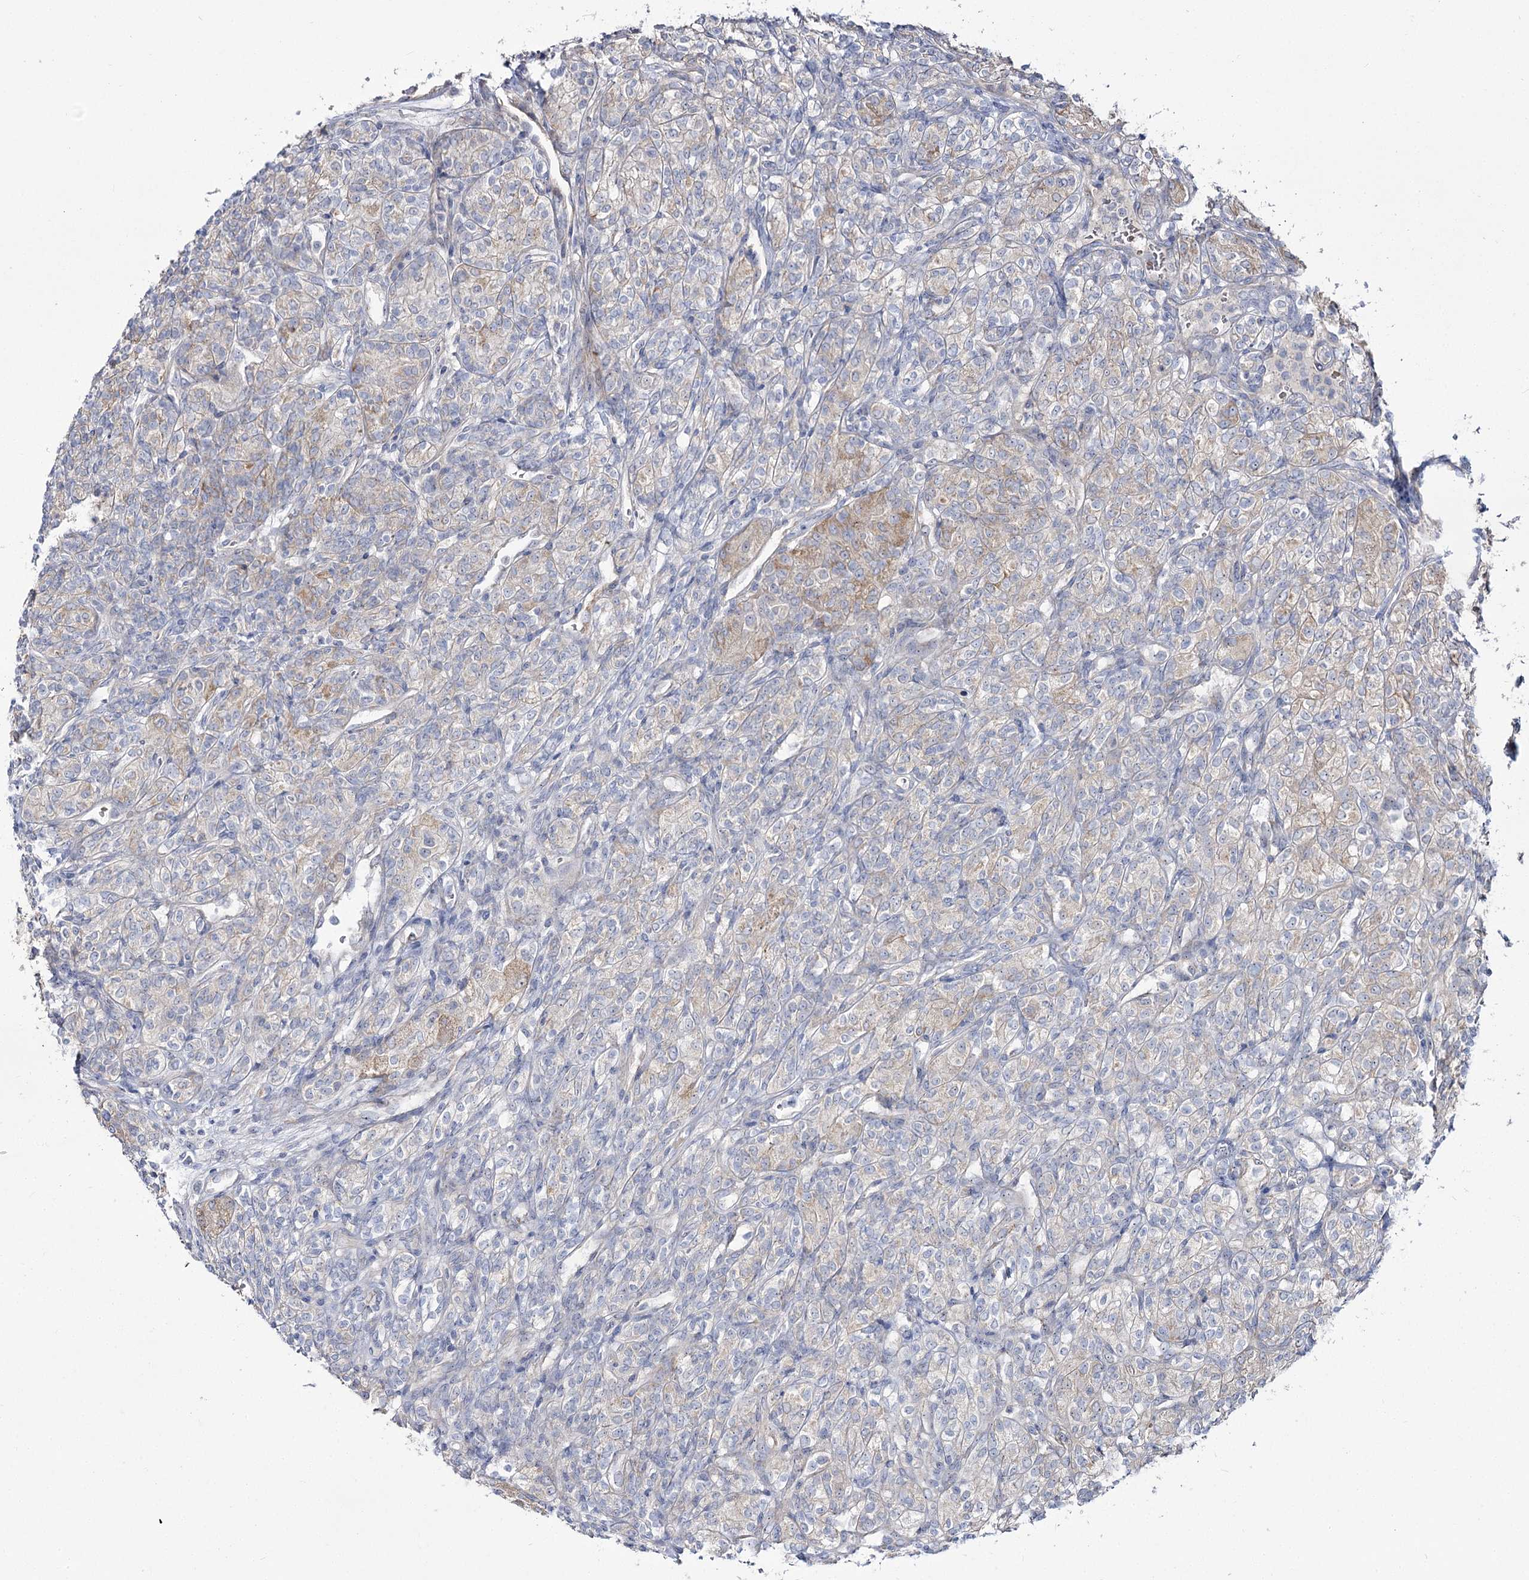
{"staining": {"intensity": "moderate", "quantity": "25%-75%", "location": "cytoplasmic/membranous"}, "tissue": "renal cancer", "cell_type": "Tumor cells", "image_type": "cancer", "snomed": [{"axis": "morphology", "description": "Adenocarcinoma, NOS"}, {"axis": "topography", "description": "Kidney"}], "caption": "A brown stain highlights moderate cytoplasmic/membranous expression of a protein in human adenocarcinoma (renal) tumor cells. (brown staining indicates protein expression, while blue staining denotes nuclei).", "gene": "SUOX", "patient": {"sex": "male", "age": 77}}